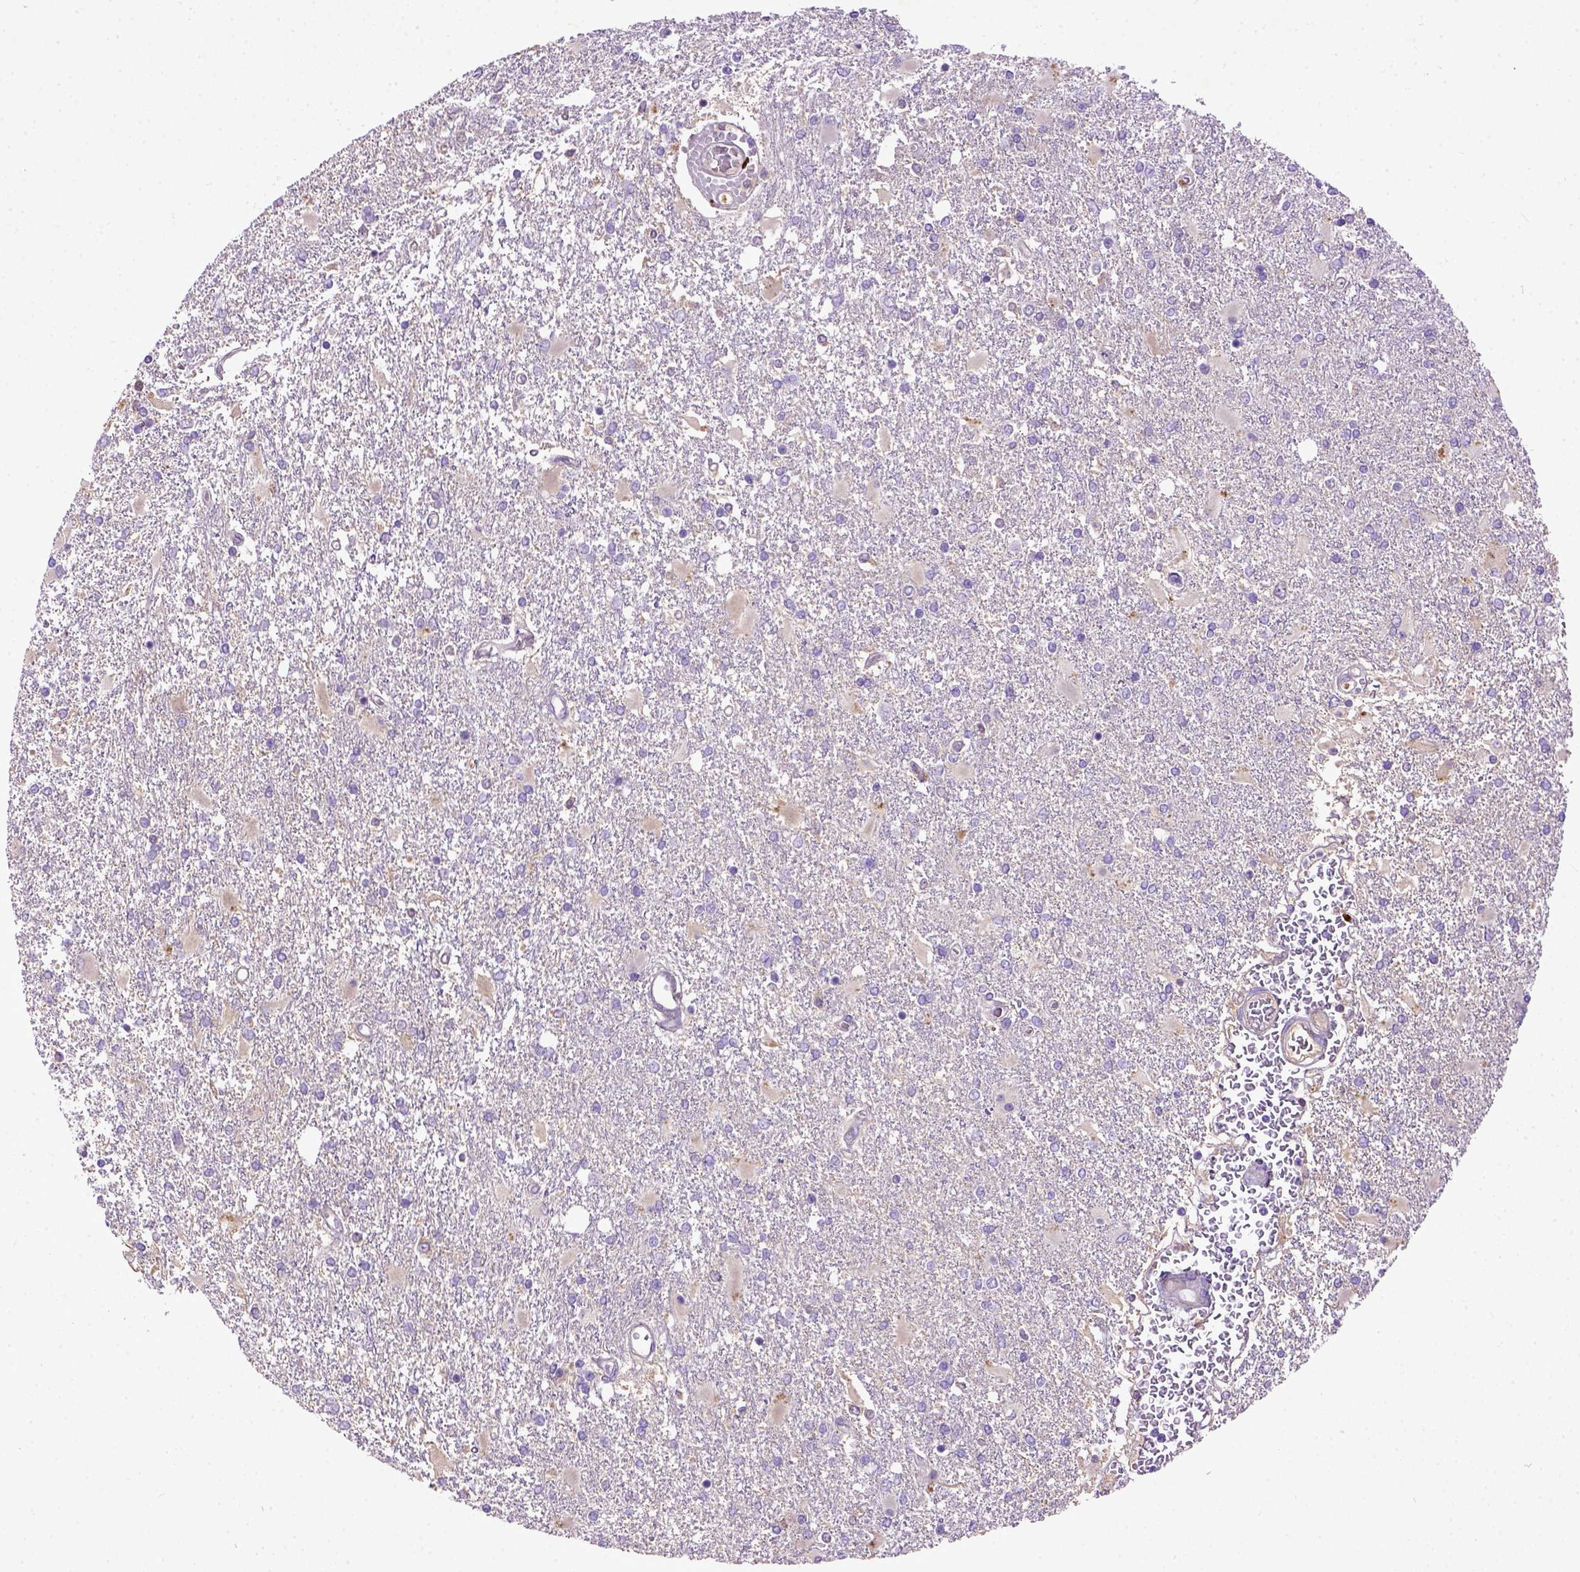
{"staining": {"intensity": "negative", "quantity": "none", "location": "none"}, "tissue": "glioma", "cell_type": "Tumor cells", "image_type": "cancer", "snomed": [{"axis": "morphology", "description": "Glioma, malignant, High grade"}, {"axis": "topography", "description": "Cerebral cortex"}], "caption": "There is no significant staining in tumor cells of glioma. Nuclei are stained in blue.", "gene": "DEPDC1B", "patient": {"sex": "male", "age": 79}}